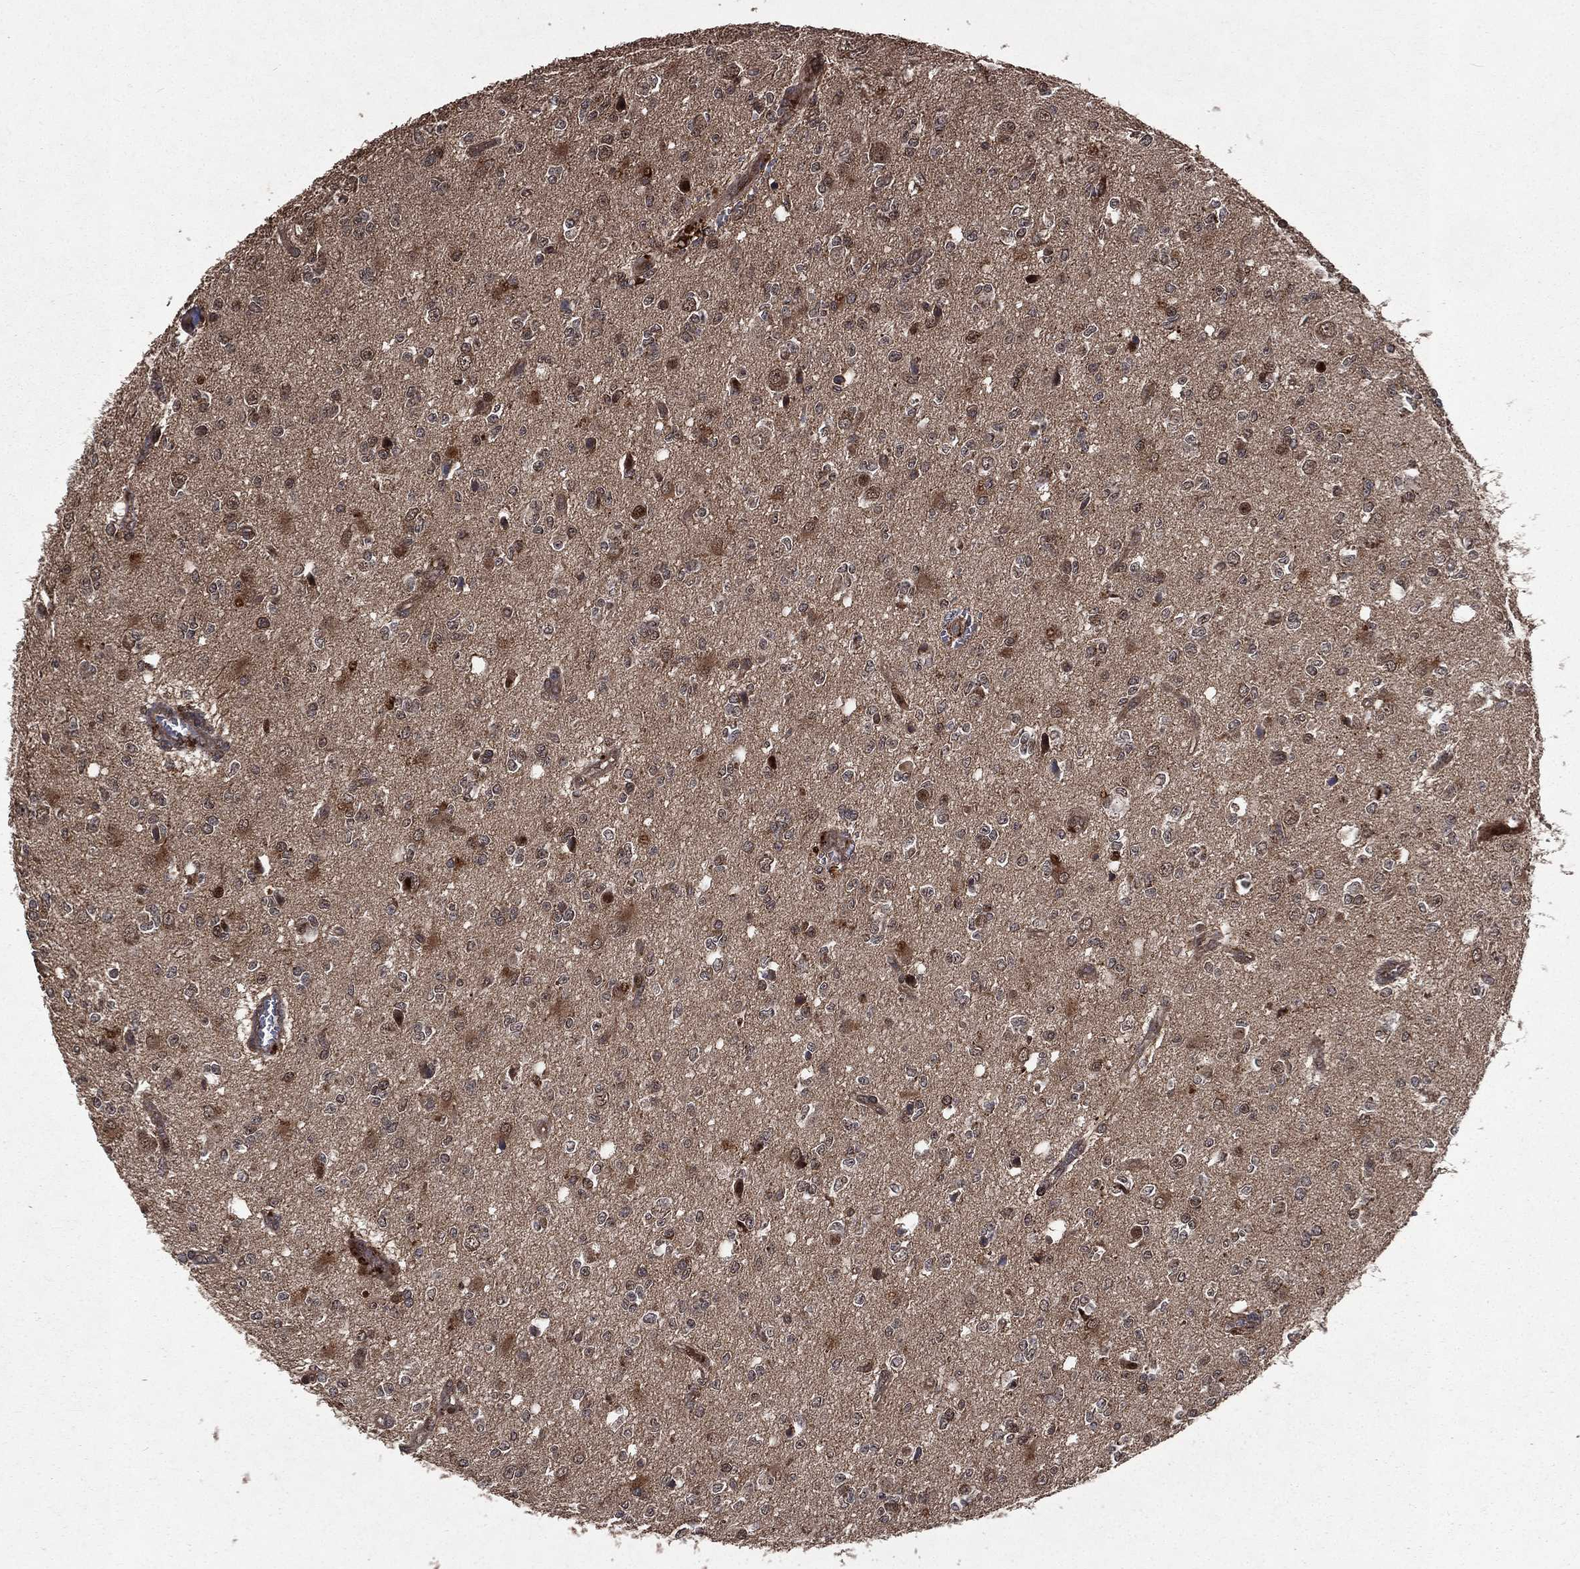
{"staining": {"intensity": "moderate", "quantity": ">75%", "location": "cytoplasmic/membranous"}, "tissue": "glioma", "cell_type": "Tumor cells", "image_type": "cancer", "snomed": [{"axis": "morphology", "description": "Glioma, malignant, Low grade"}, {"axis": "topography", "description": "Brain"}], "caption": "A high-resolution micrograph shows immunohistochemistry (IHC) staining of glioma, which displays moderate cytoplasmic/membranous expression in approximately >75% of tumor cells. The staining is performed using DAB brown chromogen to label protein expression. The nuclei are counter-stained blue using hematoxylin.", "gene": "LENG8", "patient": {"sex": "female", "age": 45}}